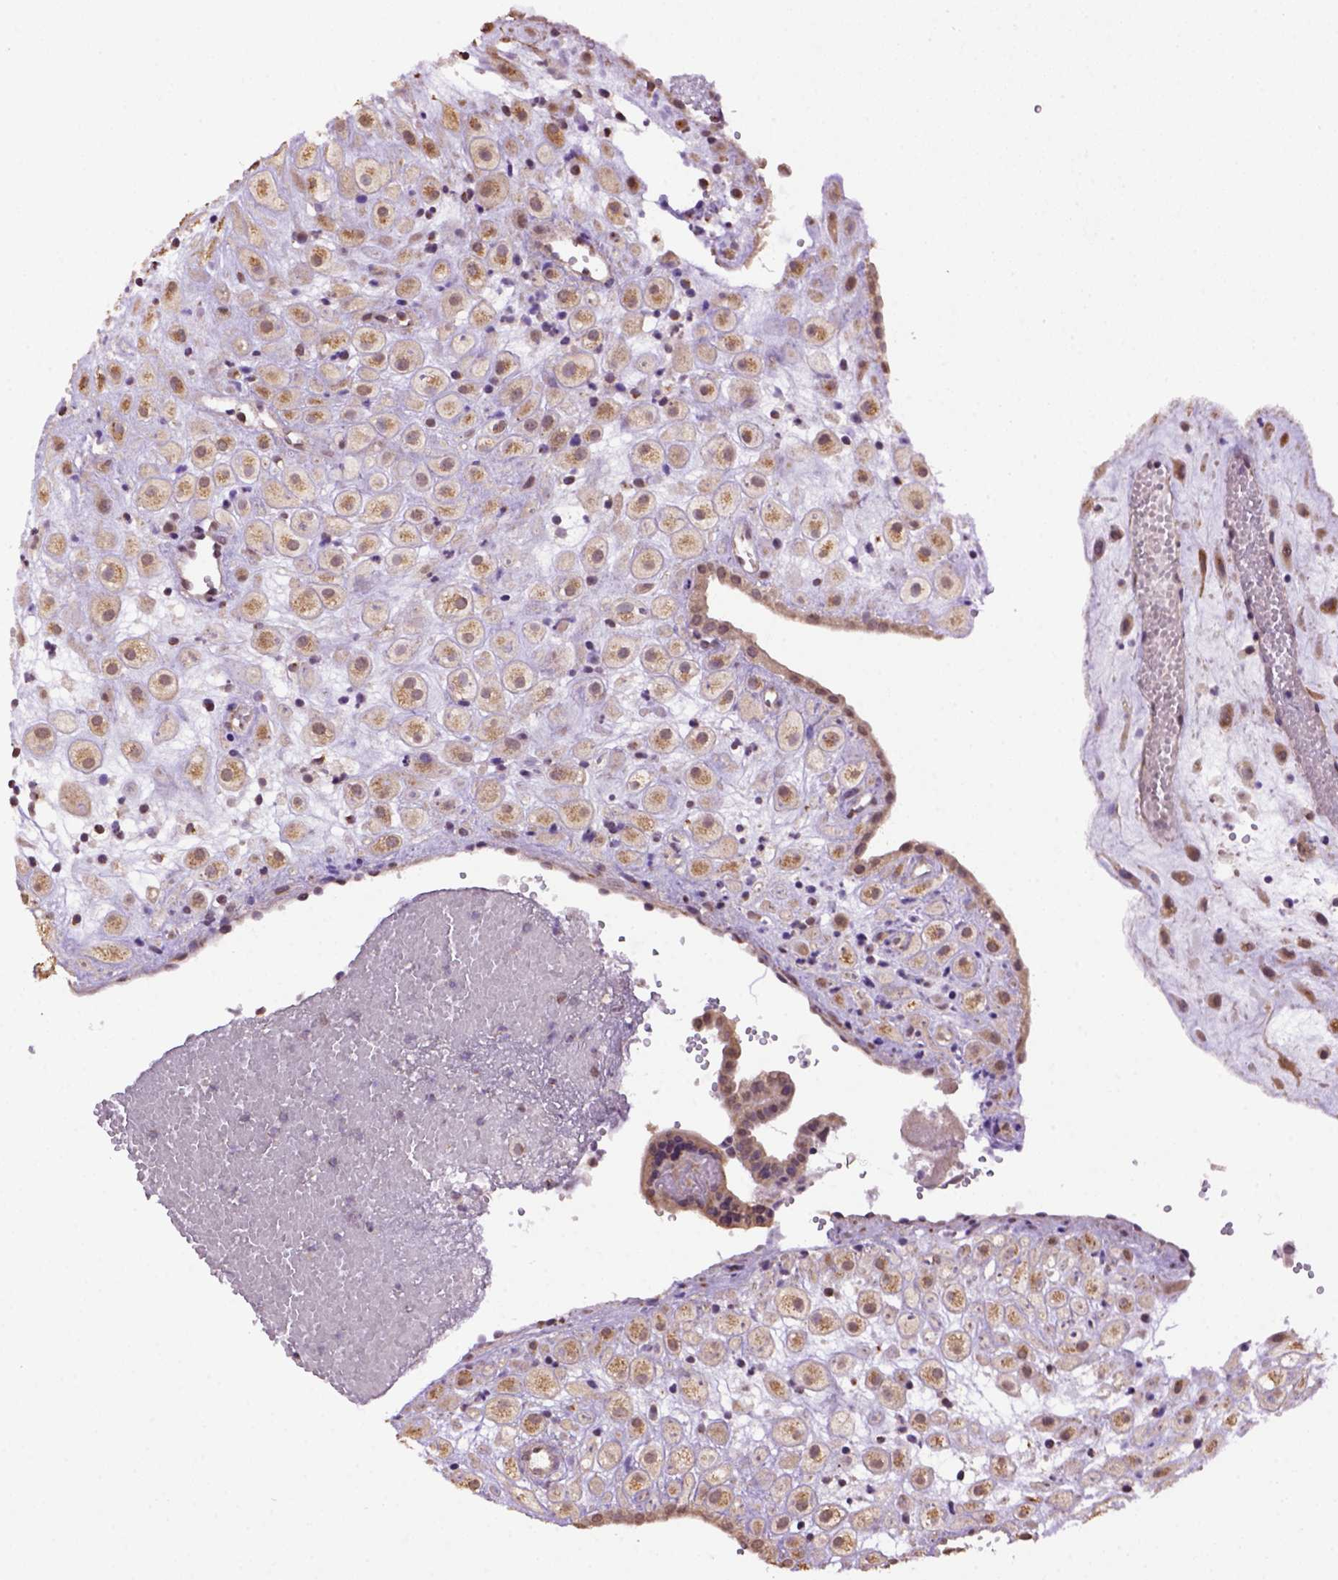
{"staining": {"intensity": "moderate", "quantity": "25%-75%", "location": "cytoplasmic/membranous"}, "tissue": "placenta", "cell_type": "Decidual cells", "image_type": "normal", "snomed": [{"axis": "morphology", "description": "Normal tissue, NOS"}, {"axis": "topography", "description": "Placenta"}], "caption": "A brown stain highlights moderate cytoplasmic/membranous staining of a protein in decidual cells of normal placenta.", "gene": "WDR17", "patient": {"sex": "female", "age": 24}}